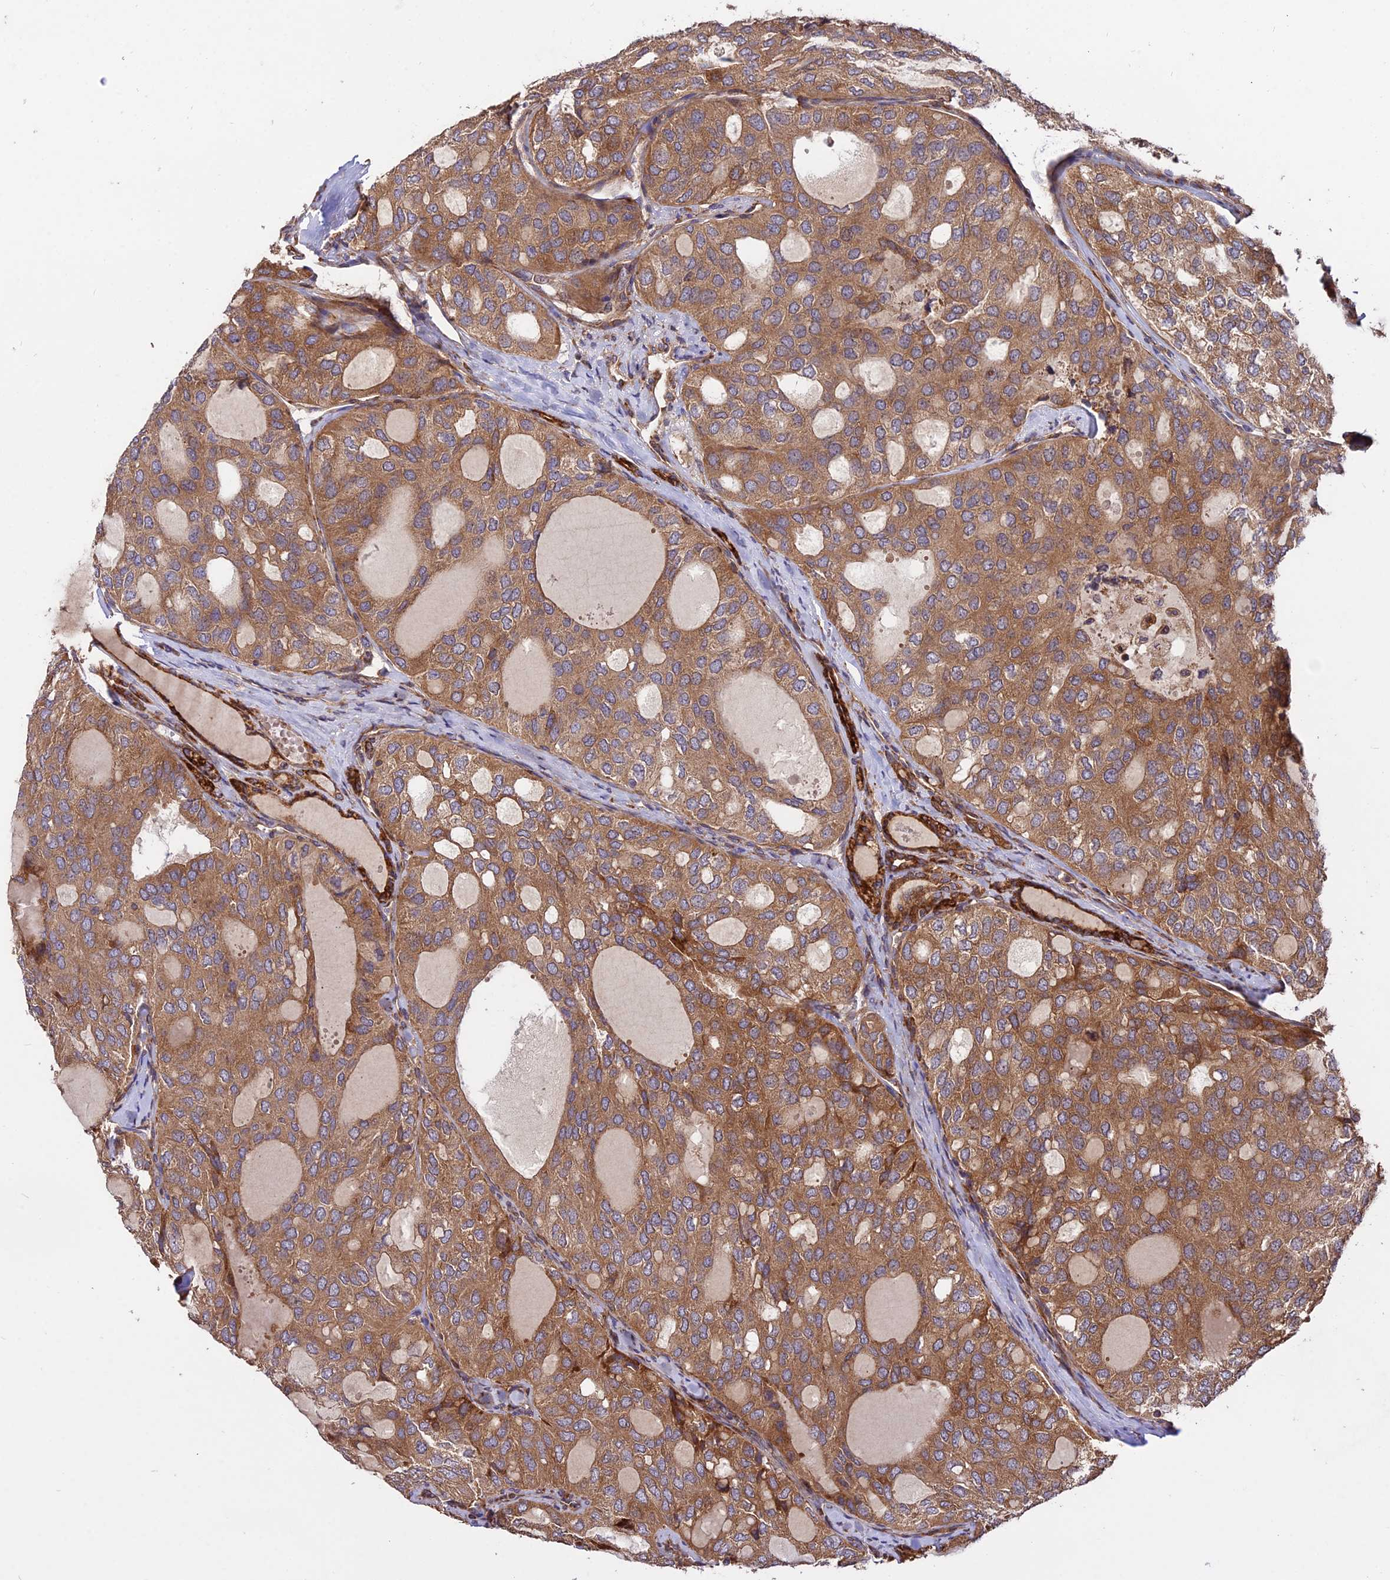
{"staining": {"intensity": "moderate", "quantity": ">75%", "location": "cytoplasmic/membranous"}, "tissue": "thyroid cancer", "cell_type": "Tumor cells", "image_type": "cancer", "snomed": [{"axis": "morphology", "description": "Follicular adenoma carcinoma, NOS"}, {"axis": "topography", "description": "Thyroid gland"}], "caption": "An immunohistochemistry histopathology image of neoplastic tissue is shown. Protein staining in brown shows moderate cytoplasmic/membranous positivity in thyroid cancer within tumor cells.", "gene": "ROCK1", "patient": {"sex": "male", "age": 75}}